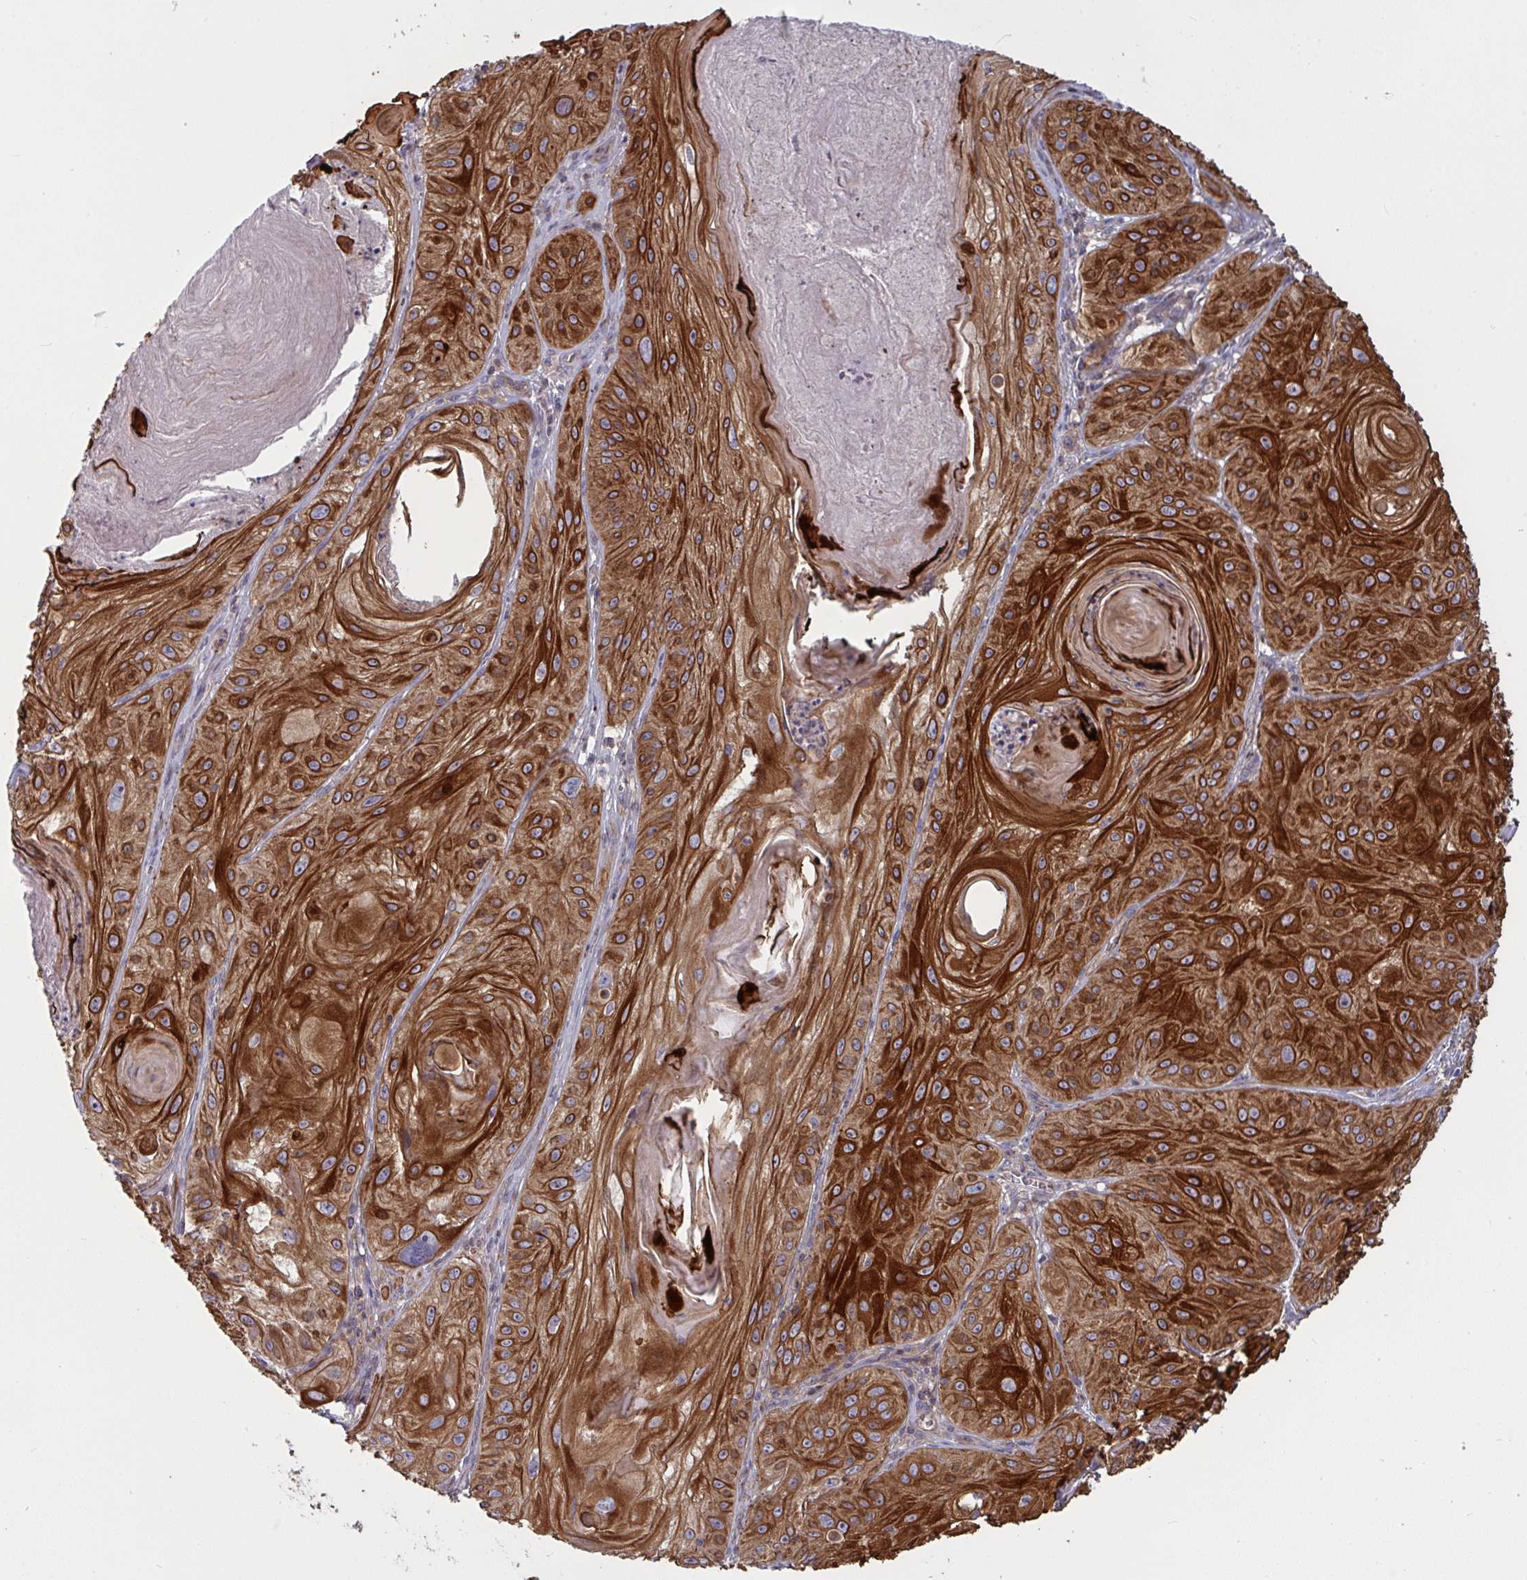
{"staining": {"intensity": "strong", "quantity": ">75%", "location": "cytoplasmic/membranous"}, "tissue": "skin cancer", "cell_type": "Tumor cells", "image_type": "cancer", "snomed": [{"axis": "morphology", "description": "Squamous cell carcinoma, NOS"}, {"axis": "topography", "description": "Skin"}], "caption": "Immunohistochemistry image of neoplastic tissue: squamous cell carcinoma (skin) stained using immunohistochemistry (IHC) demonstrates high levels of strong protein expression localized specifically in the cytoplasmic/membranous of tumor cells, appearing as a cytoplasmic/membranous brown color.", "gene": "TANK", "patient": {"sex": "male", "age": 85}}